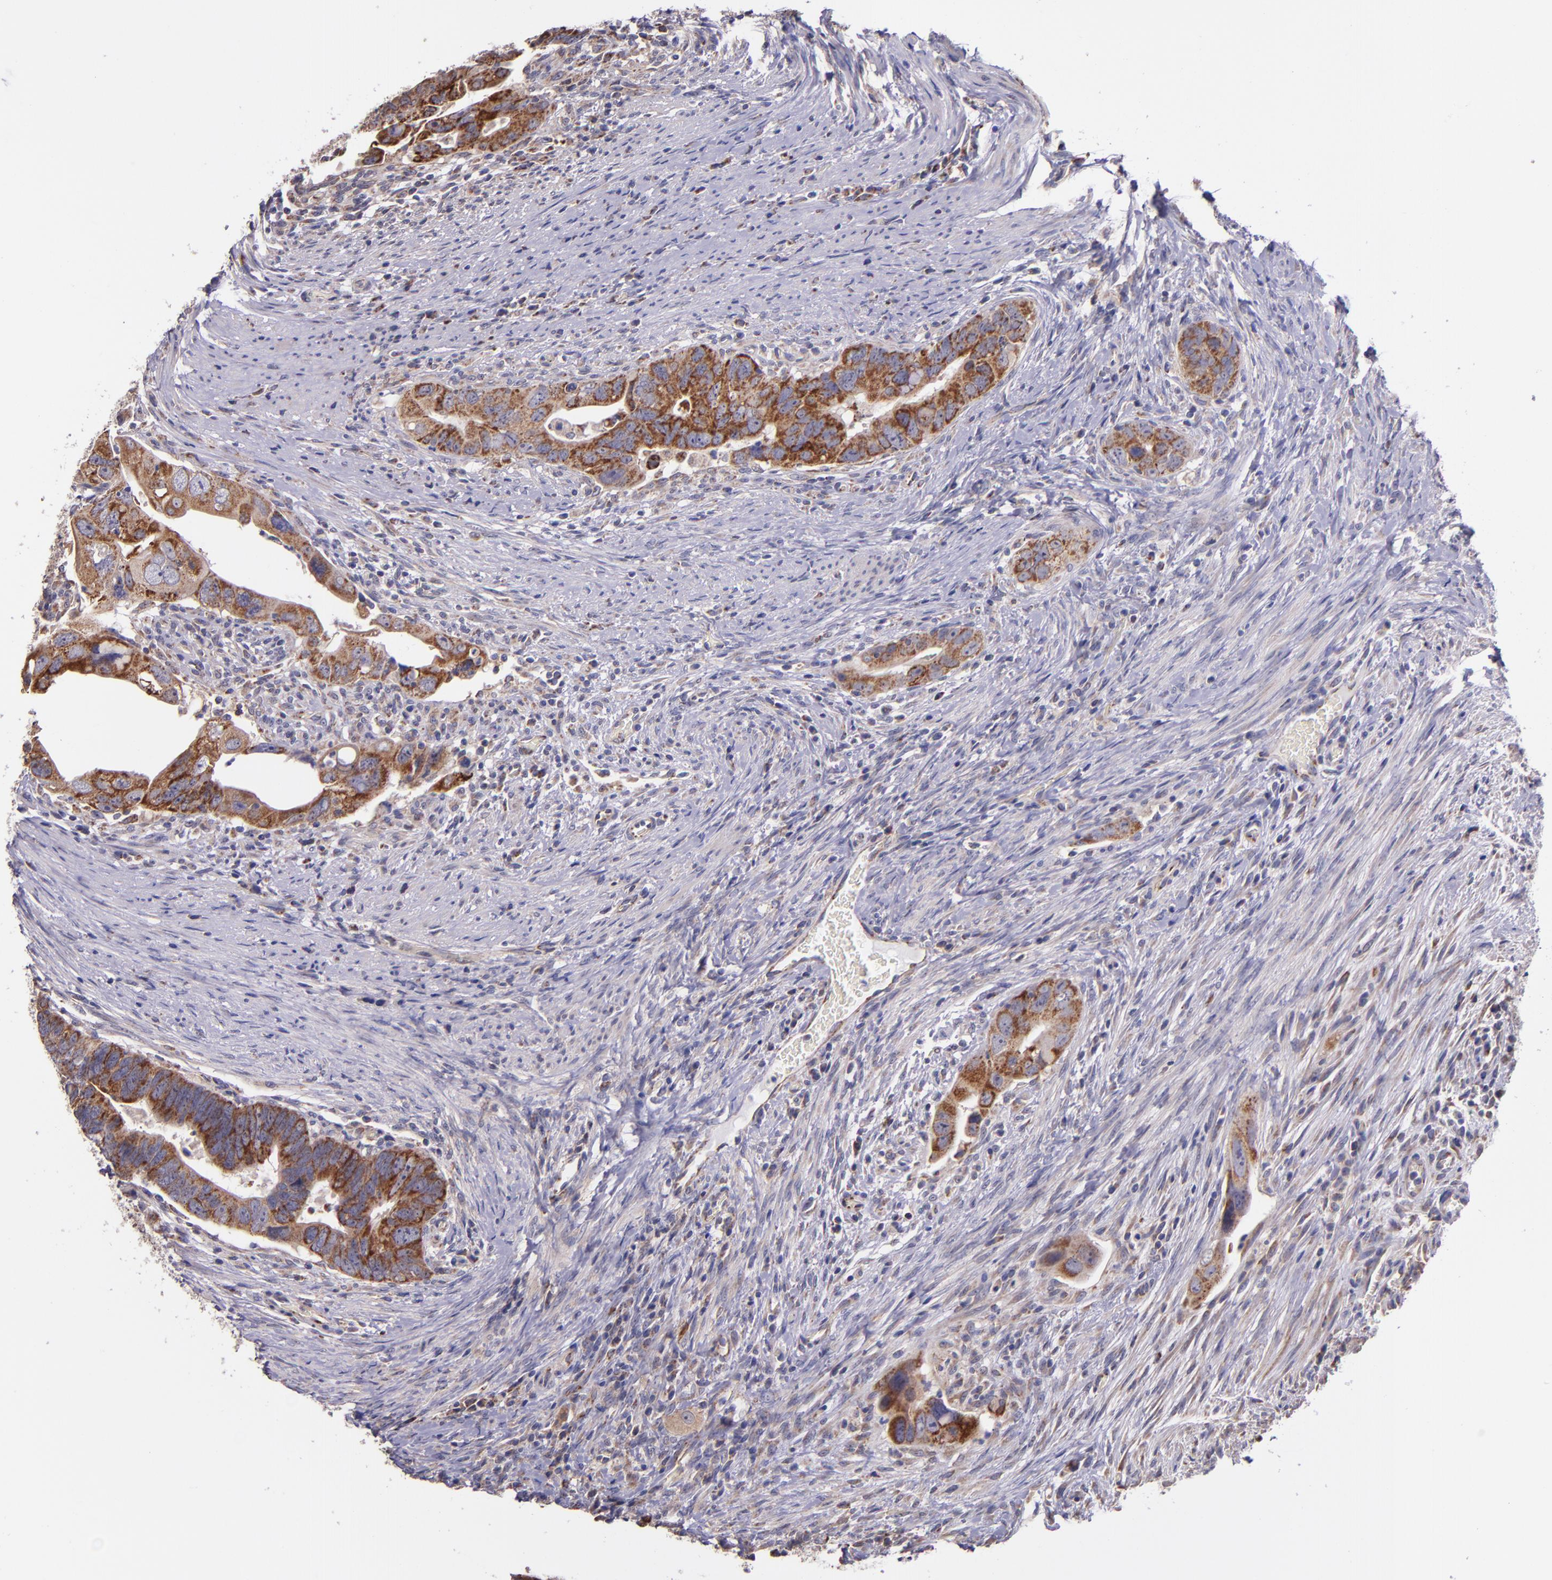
{"staining": {"intensity": "moderate", "quantity": ">75%", "location": "cytoplasmic/membranous"}, "tissue": "colorectal cancer", "cell_type": "Tumor cells", "image_type": "cancer", "snomed": [{"axis": "morphology", "description": "Adenocarcinoma, NOS"}, {"axis": "topography", "description": "Rectum"}], "caption": "Protein expression analysis of human colorectal cancer reveals moderate cytoplasmic/membranous positivity in about >75% of tumor cells. Using DAB (brown) and hematoxylin (blue) stains, captured at high magnification using brightfield microscopy.", "gene": "SHC1", "patient": {"sex": "male", "age": 53}}